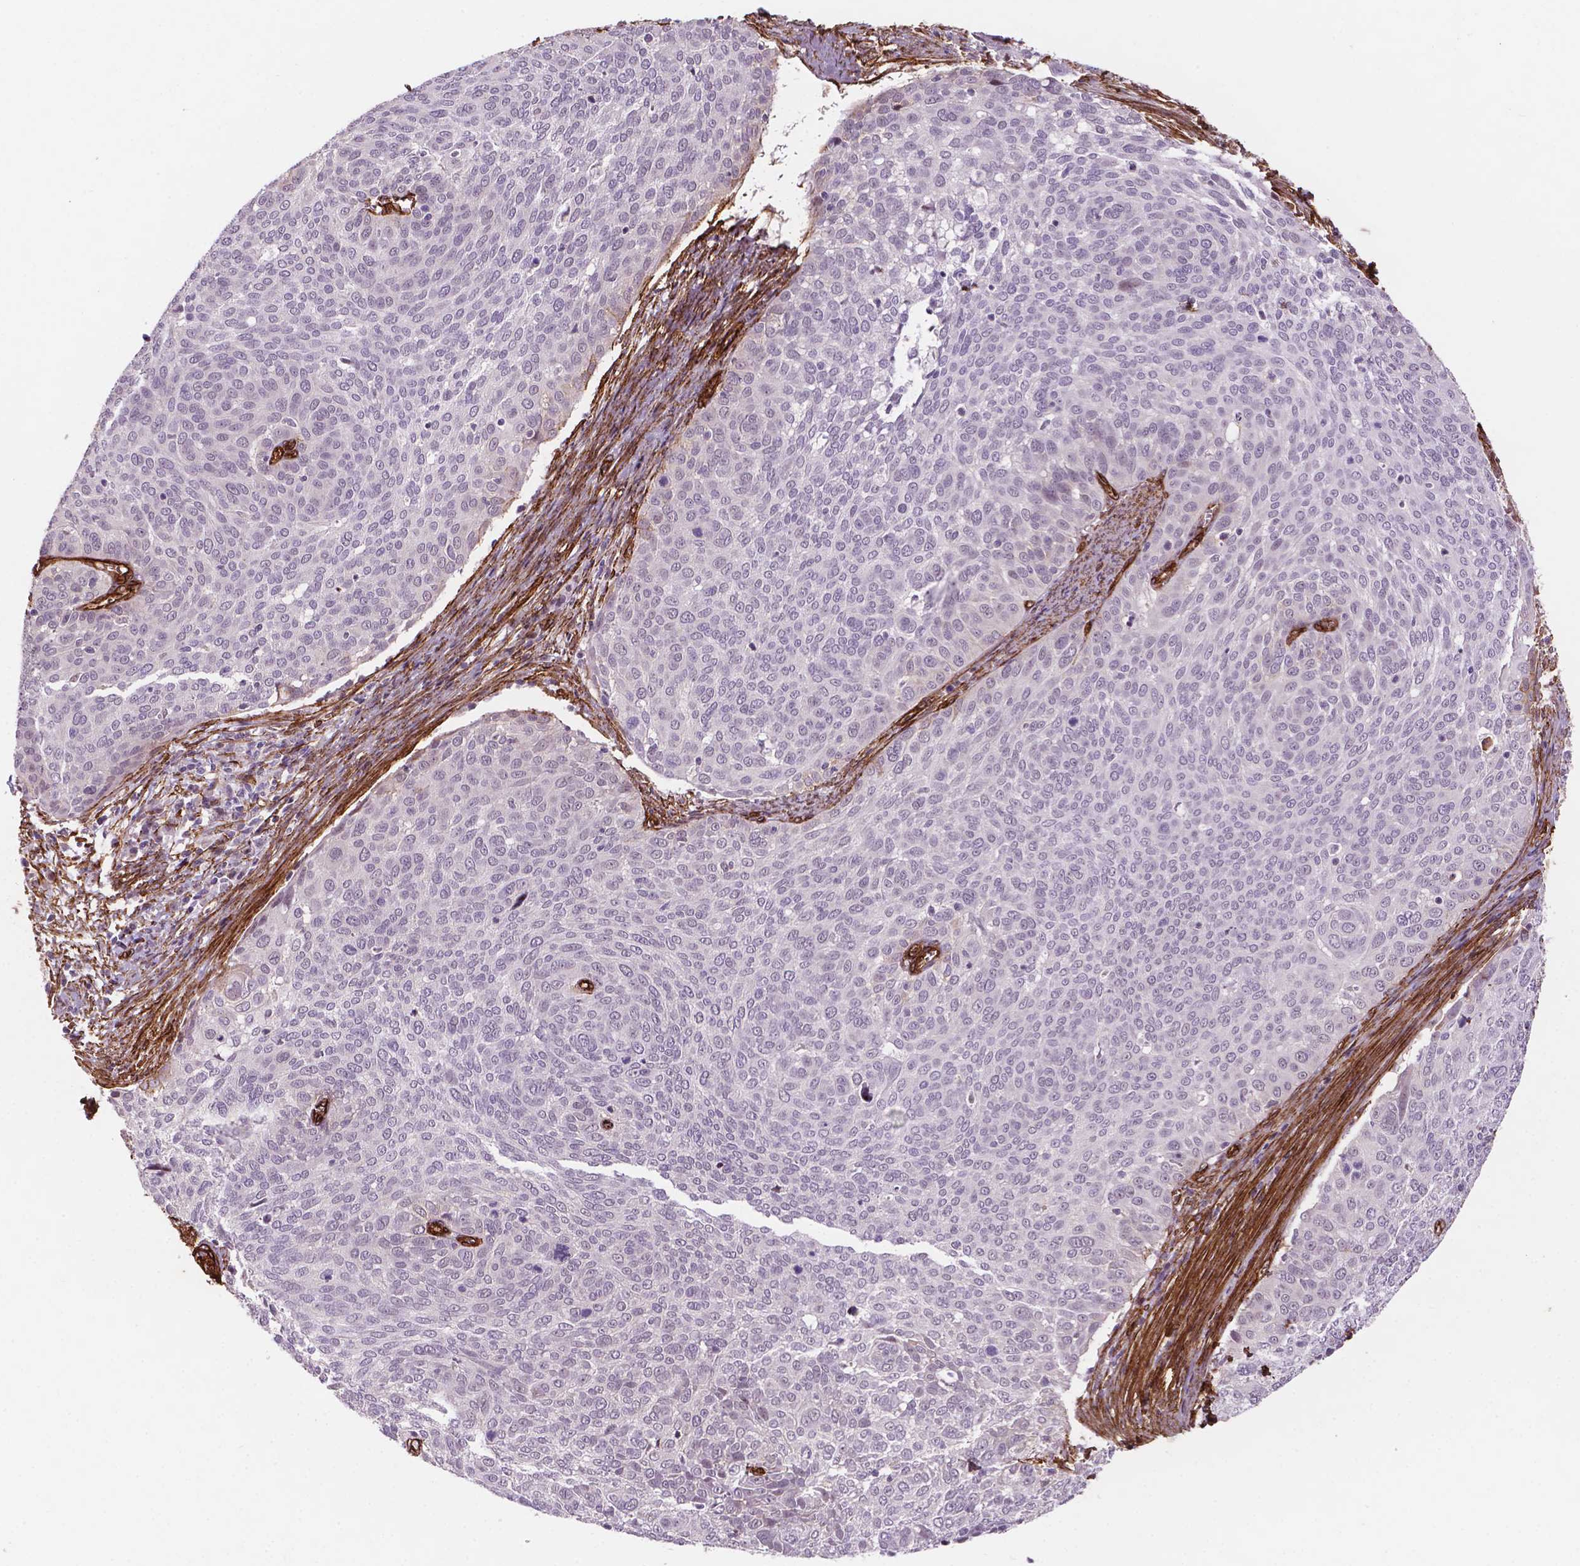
{"staining": {"intensity": "negative", "quantity": "none", "location": "none"}, "tissue": "cervical cancer", "cell_type": "Tumor cells", "image_type": "cancer", "snomed": [{"axis": "morphology", "description": "Squamous cell carcinoma, NOS"}, {"axis": "topography", "description": "Cervix"}], "caption": "Immunohistochemistry (IHC) histopathology image of cervical cancer (squamous cell carcinoma) stained for a protein (brown), which shows no positivity in tumor cells.", "gene": "EGFL8", "patient": {"sex": "female", "age": 39}}